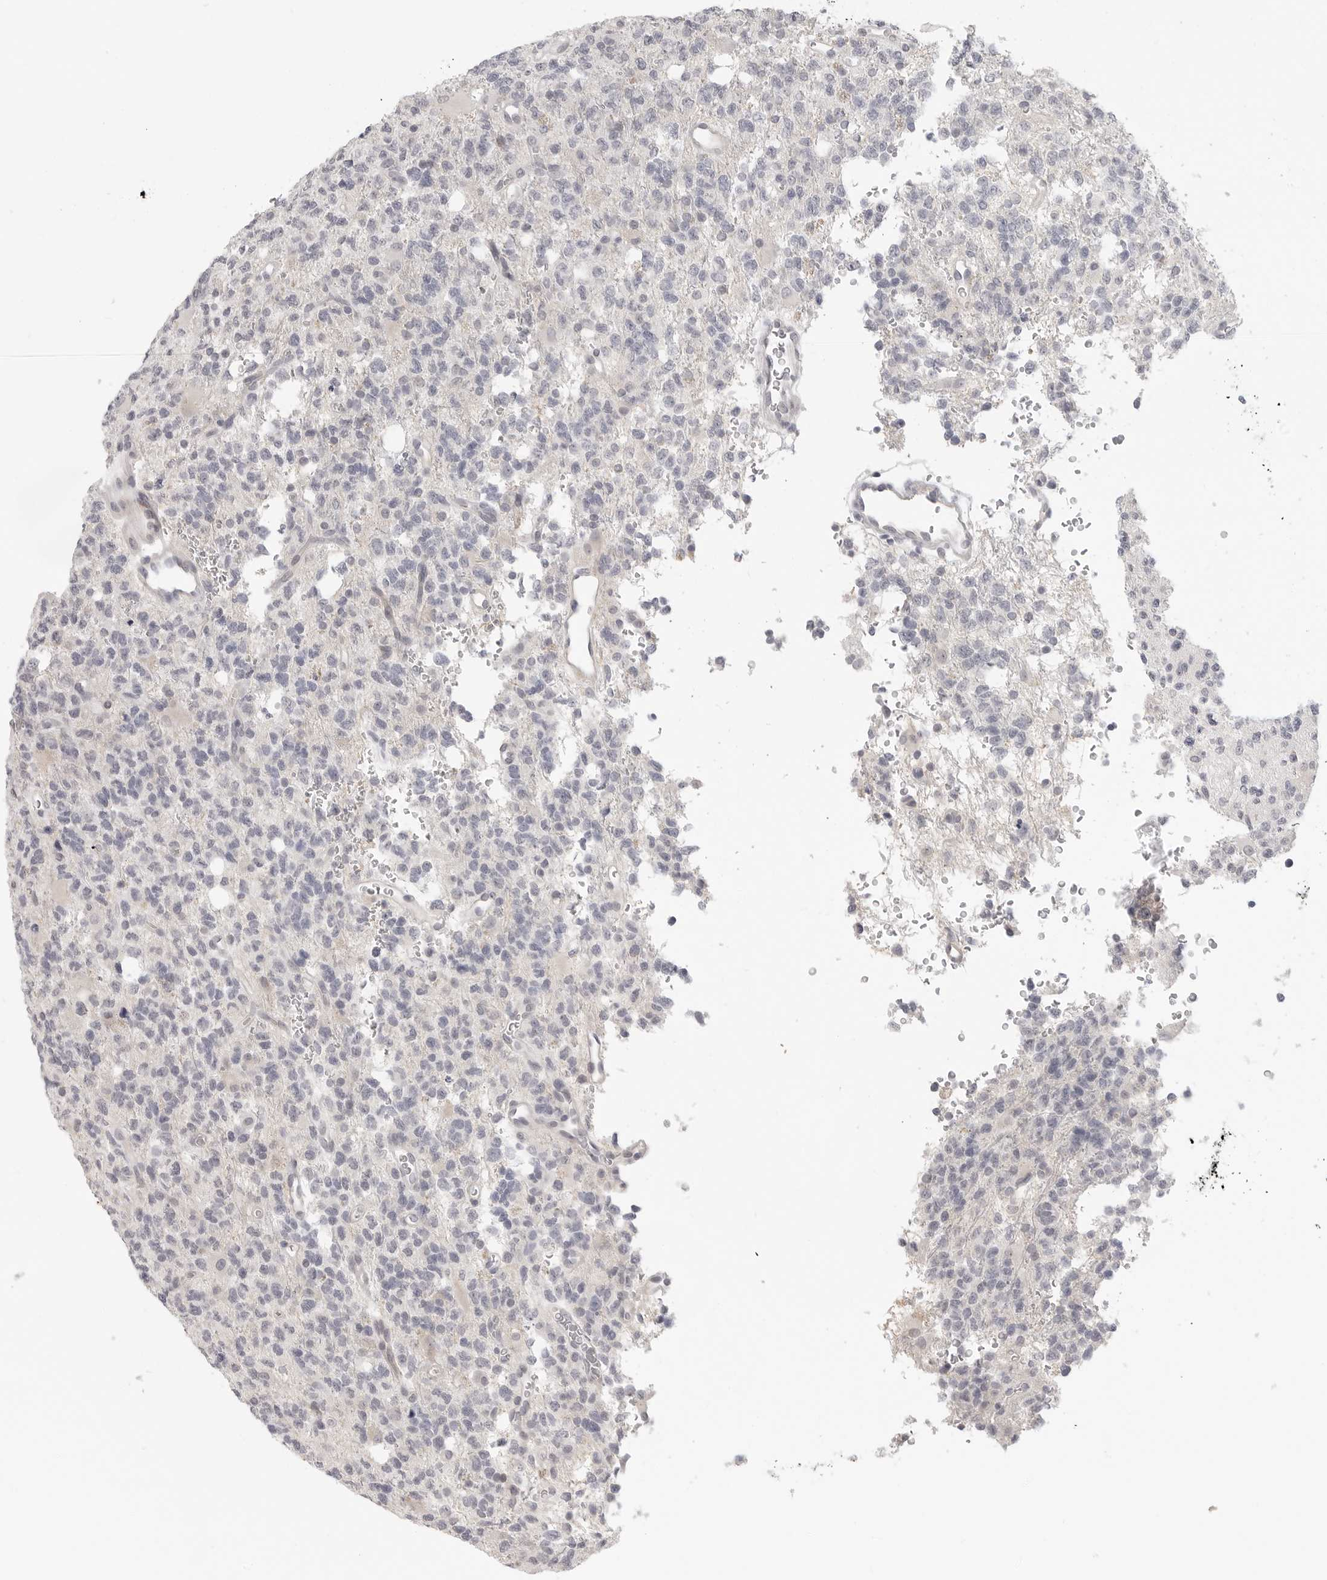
{"staining": {"intensity": "negative", "quantity": "none", "location": "none"}, "tissue": "glioma", "cell_type": "Tumor cells", "image_type": "cancer", "snomed": [{"axis": "morphology", "description": "Glioma, malignant, High grade"}, {"axis": "topography", "description": "Brain"}], "caption": "An IHC image of glioma is shown. There is no staining in tumor cells of glioma.", "gene": "KLK11", "patient": {"sex": "female", "age": 62}}